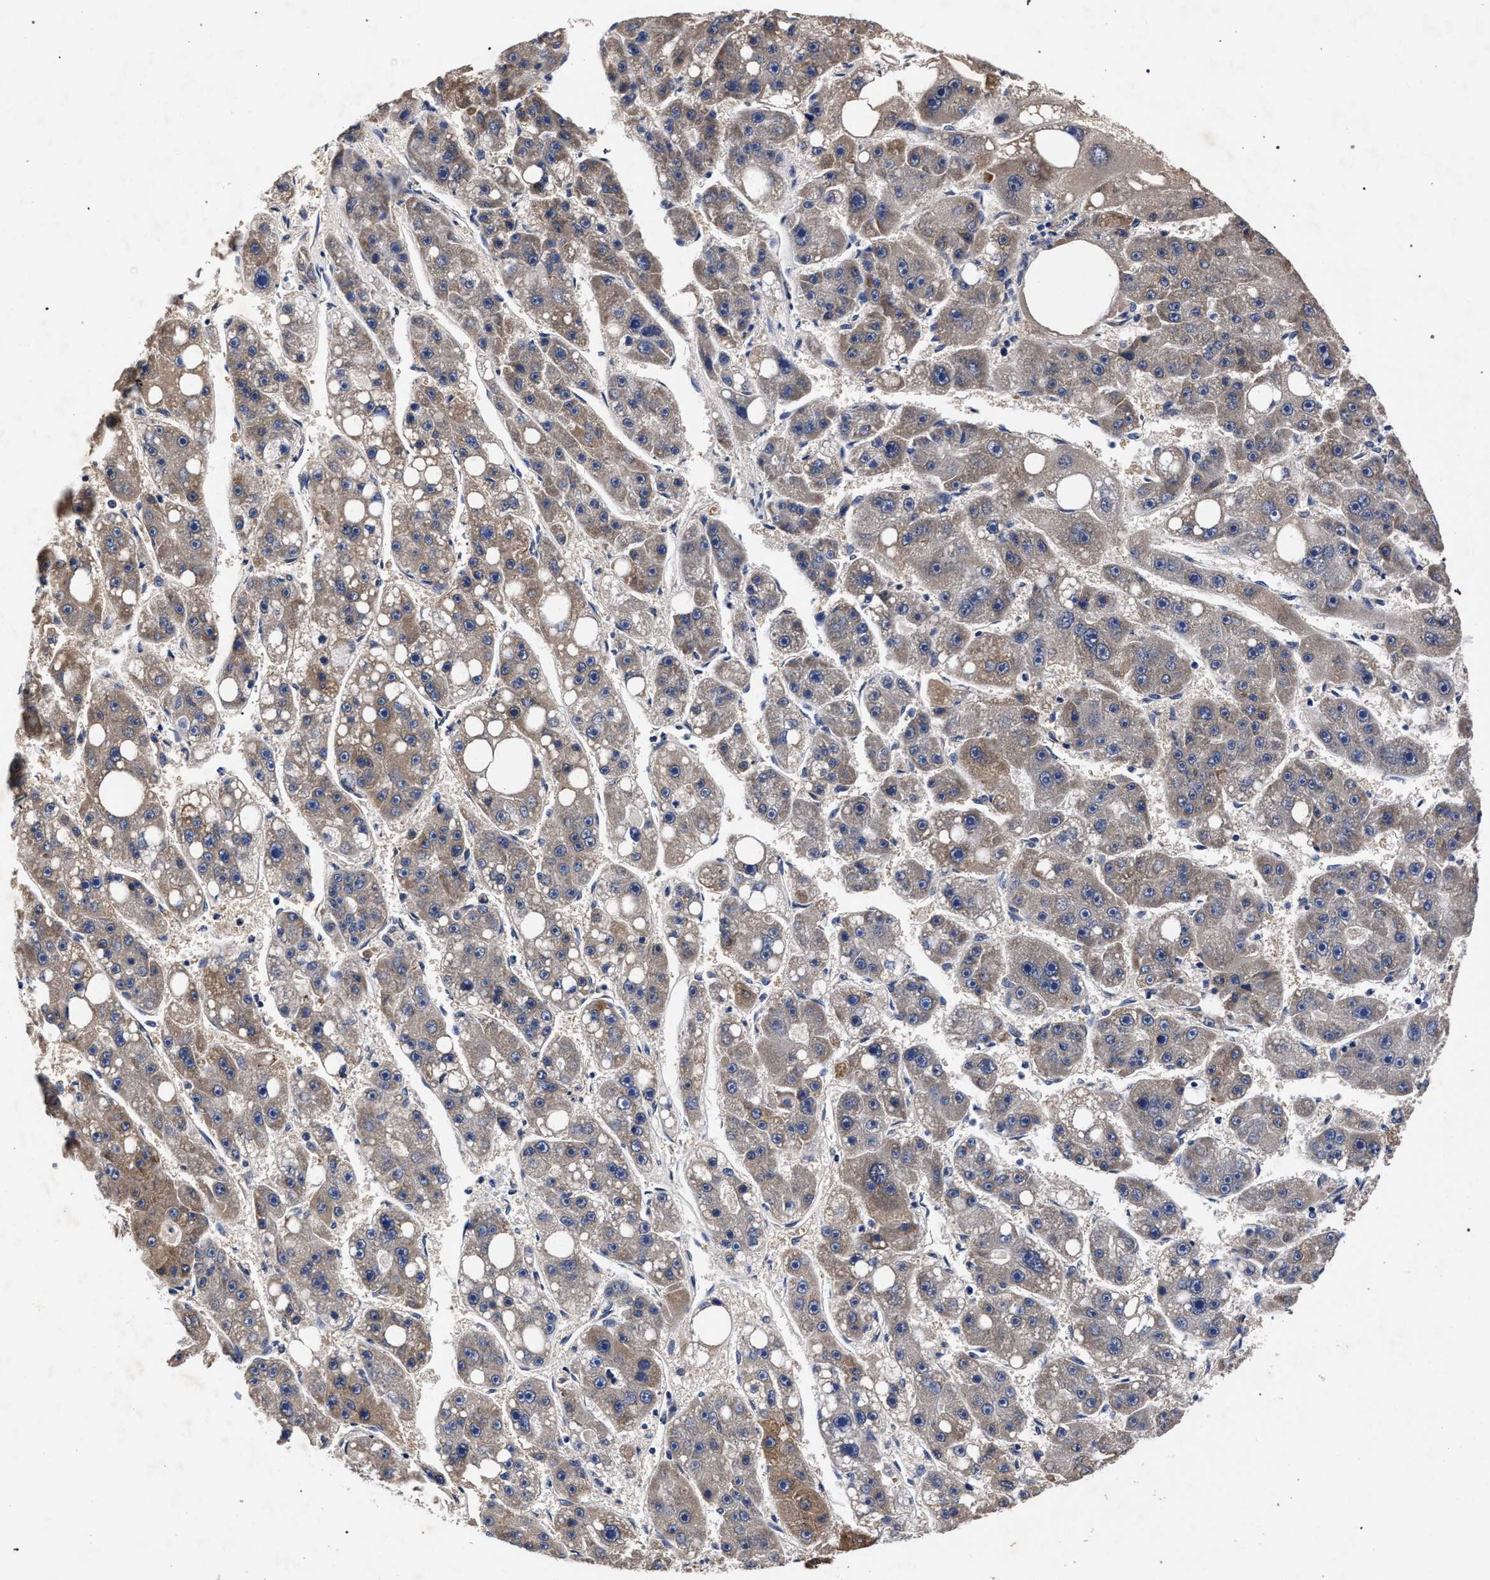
{"staining": {"intensity": "weak", "quantity": "25%-75%", "location": "cytoplasmic/membranous"}, "tissue": "liver cancer", "cell_type": "Tumor cells", "image_type": "cancer", "snomed": [{"axis": "morphology", "description": "Carcinoma, Hepatocellular, NOS"}, {"axis": "topography", "description": "Liver"}], "caption": "Immunohistochemical staining of human liver cancer reveals weak cytoplasmic/membranous protein expression in approximately 25%-75% of tumor cells. (DAB IHC, brown staining for protein, blue staining for nuclei).", "gene": "CFAP95", "patient": {"sex": "female", "age": 61}}